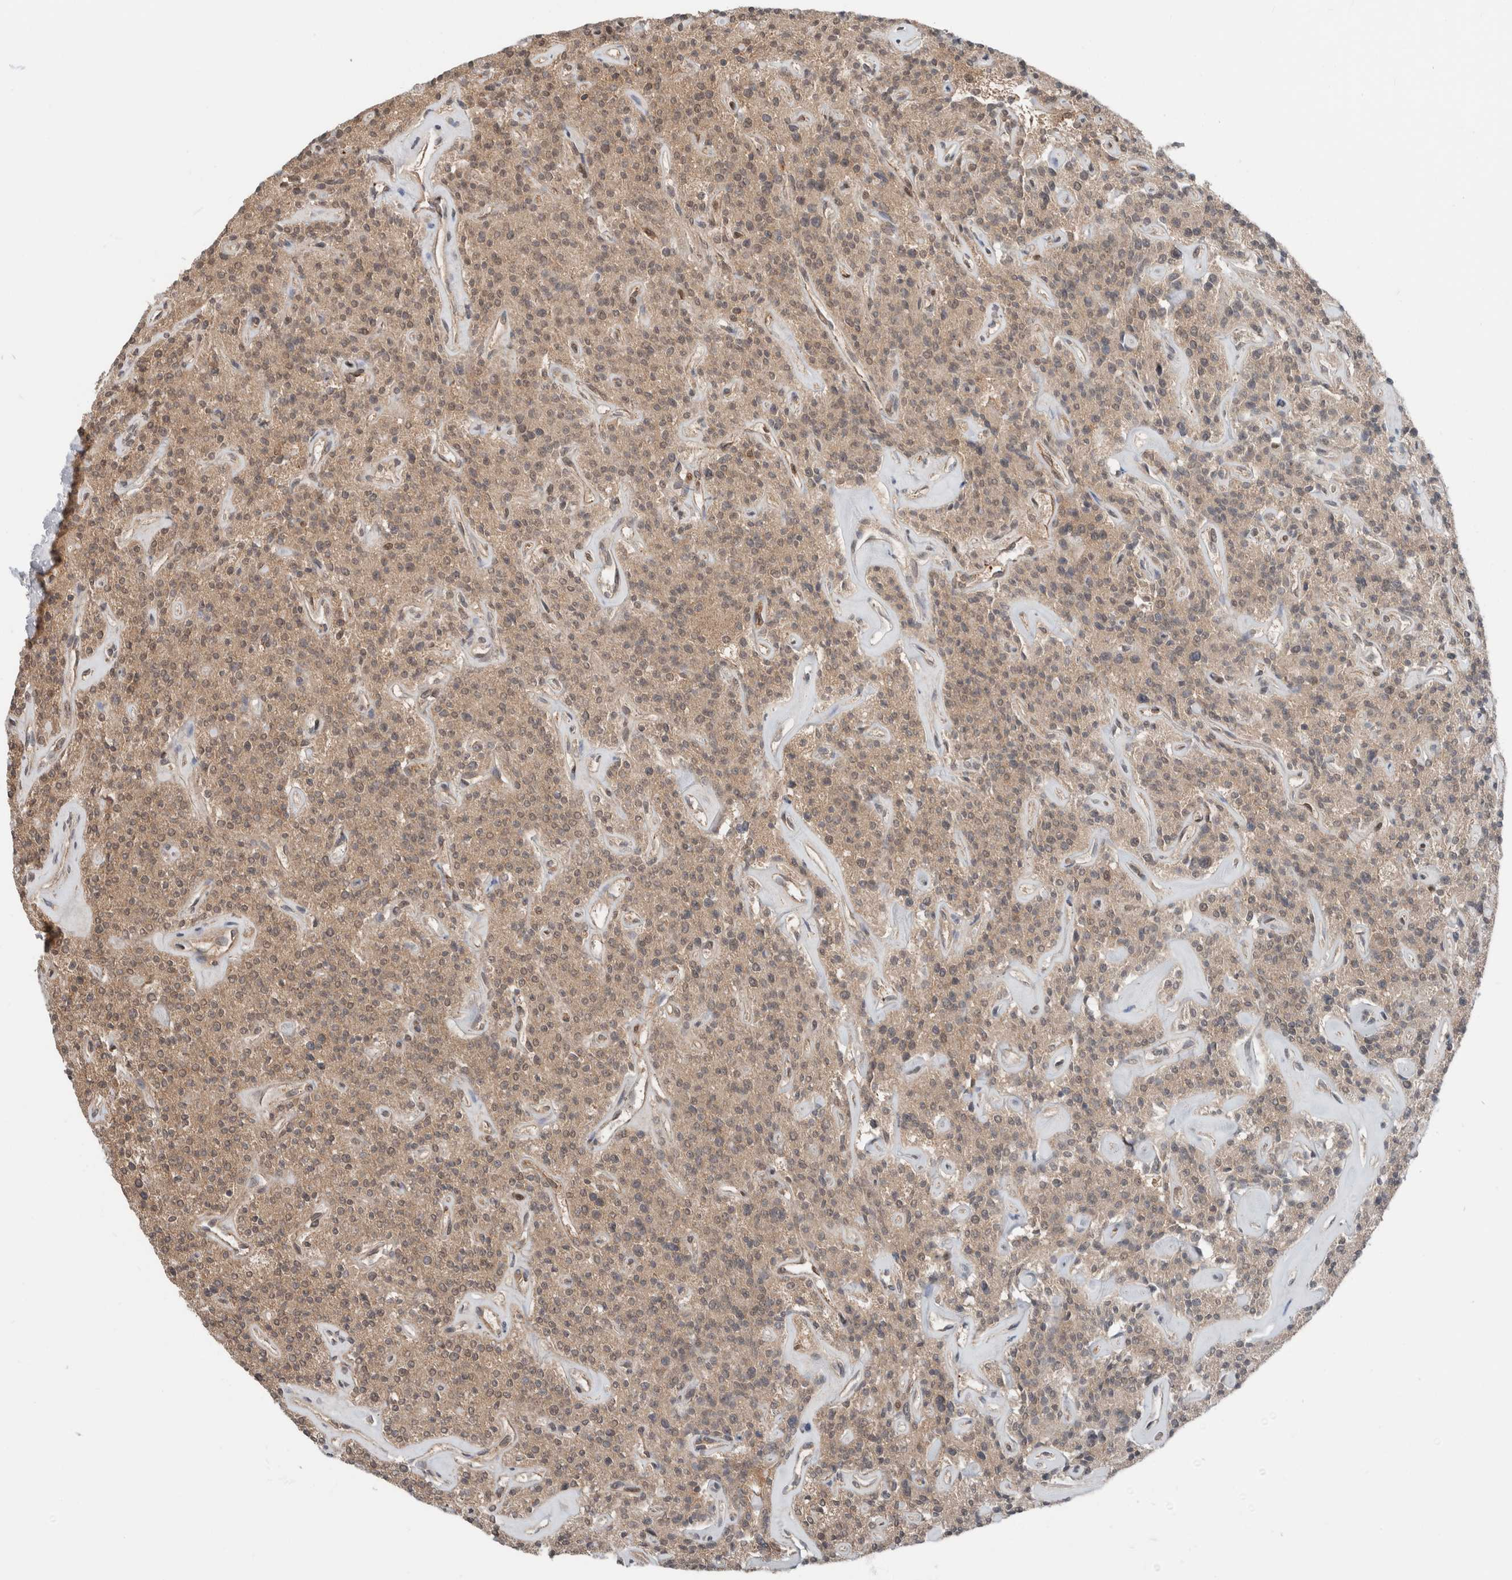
{"staining": {"intensity": "moderate", "quantity": ">75%", "location": "cytoplasmic/membranous,nuclear"}, "tissue": "parathyroid gland", "cell_type": "Glandular cells", "image_type": "normal", "snomed": [{"axis": "morphology", "description": "Normal tissue, NOS"}, {"axis": "topography", "description": "Parathyroid gland"}], "caption": "This is an image of immunohistochemistry staining of benign parathyroid gland, which shows moderate expression in the cytoplasmic/membranous,nuclear of glandular cells.", "gene": "XPNPEP1", "patient": {"sex": "male", "age": 46}}